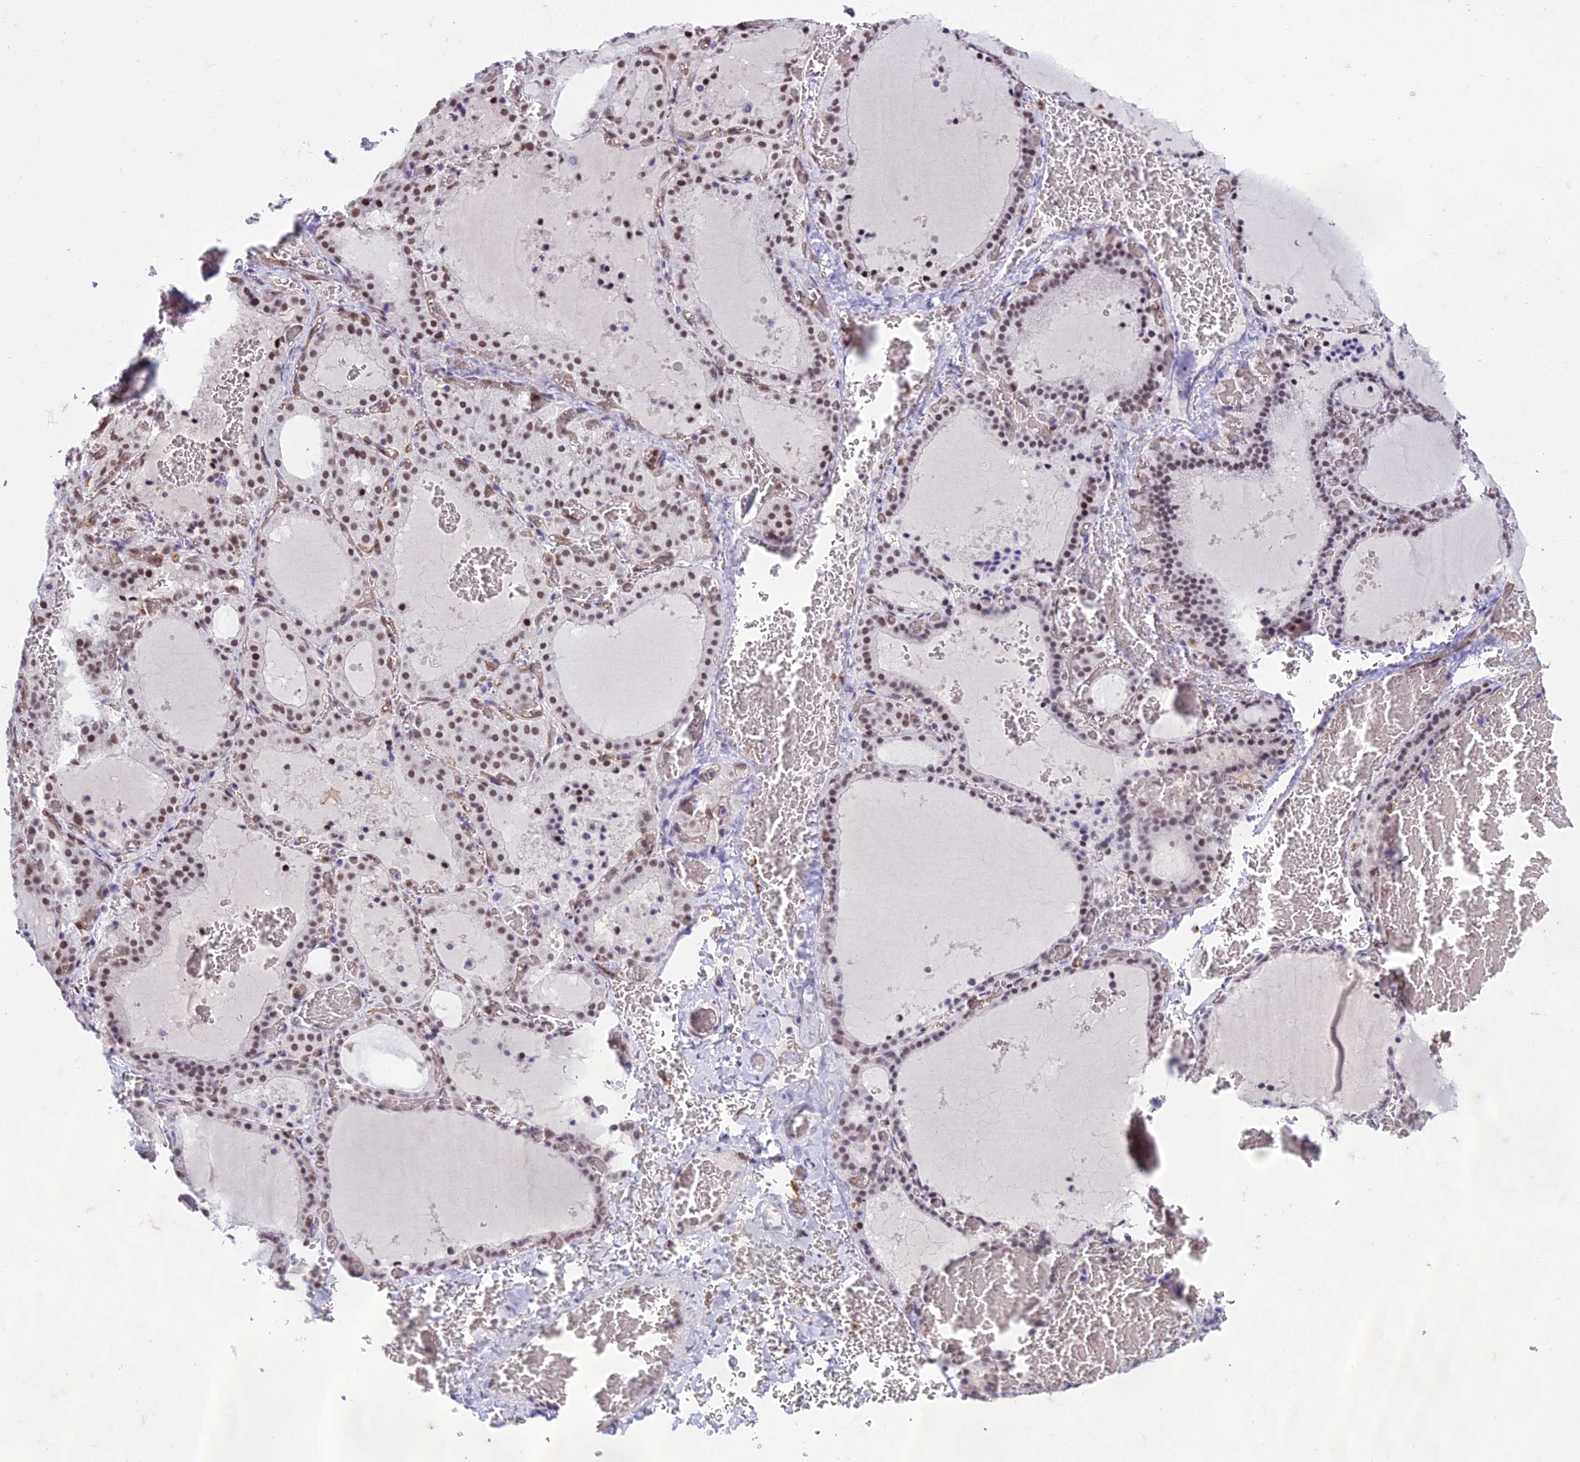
{"staining": {"intensity": "moderate", "quantity": "25%-75%", "location": "nuclear"}, "tissue": "thyroid gland", "cell_type": "Glandular cells", "image_type": "normal", "snomed": [{"axis": "morphology", "description": "Normal tissue, NOS"}, {"axis": "topography", "description": "Thyroid gland"}], "caption": "Thyroid gland stained with a protein marker reveals moderate staining in glandular cells.", "gene": "RANBP3", "patient": {"sex": "female", "age": 39}}